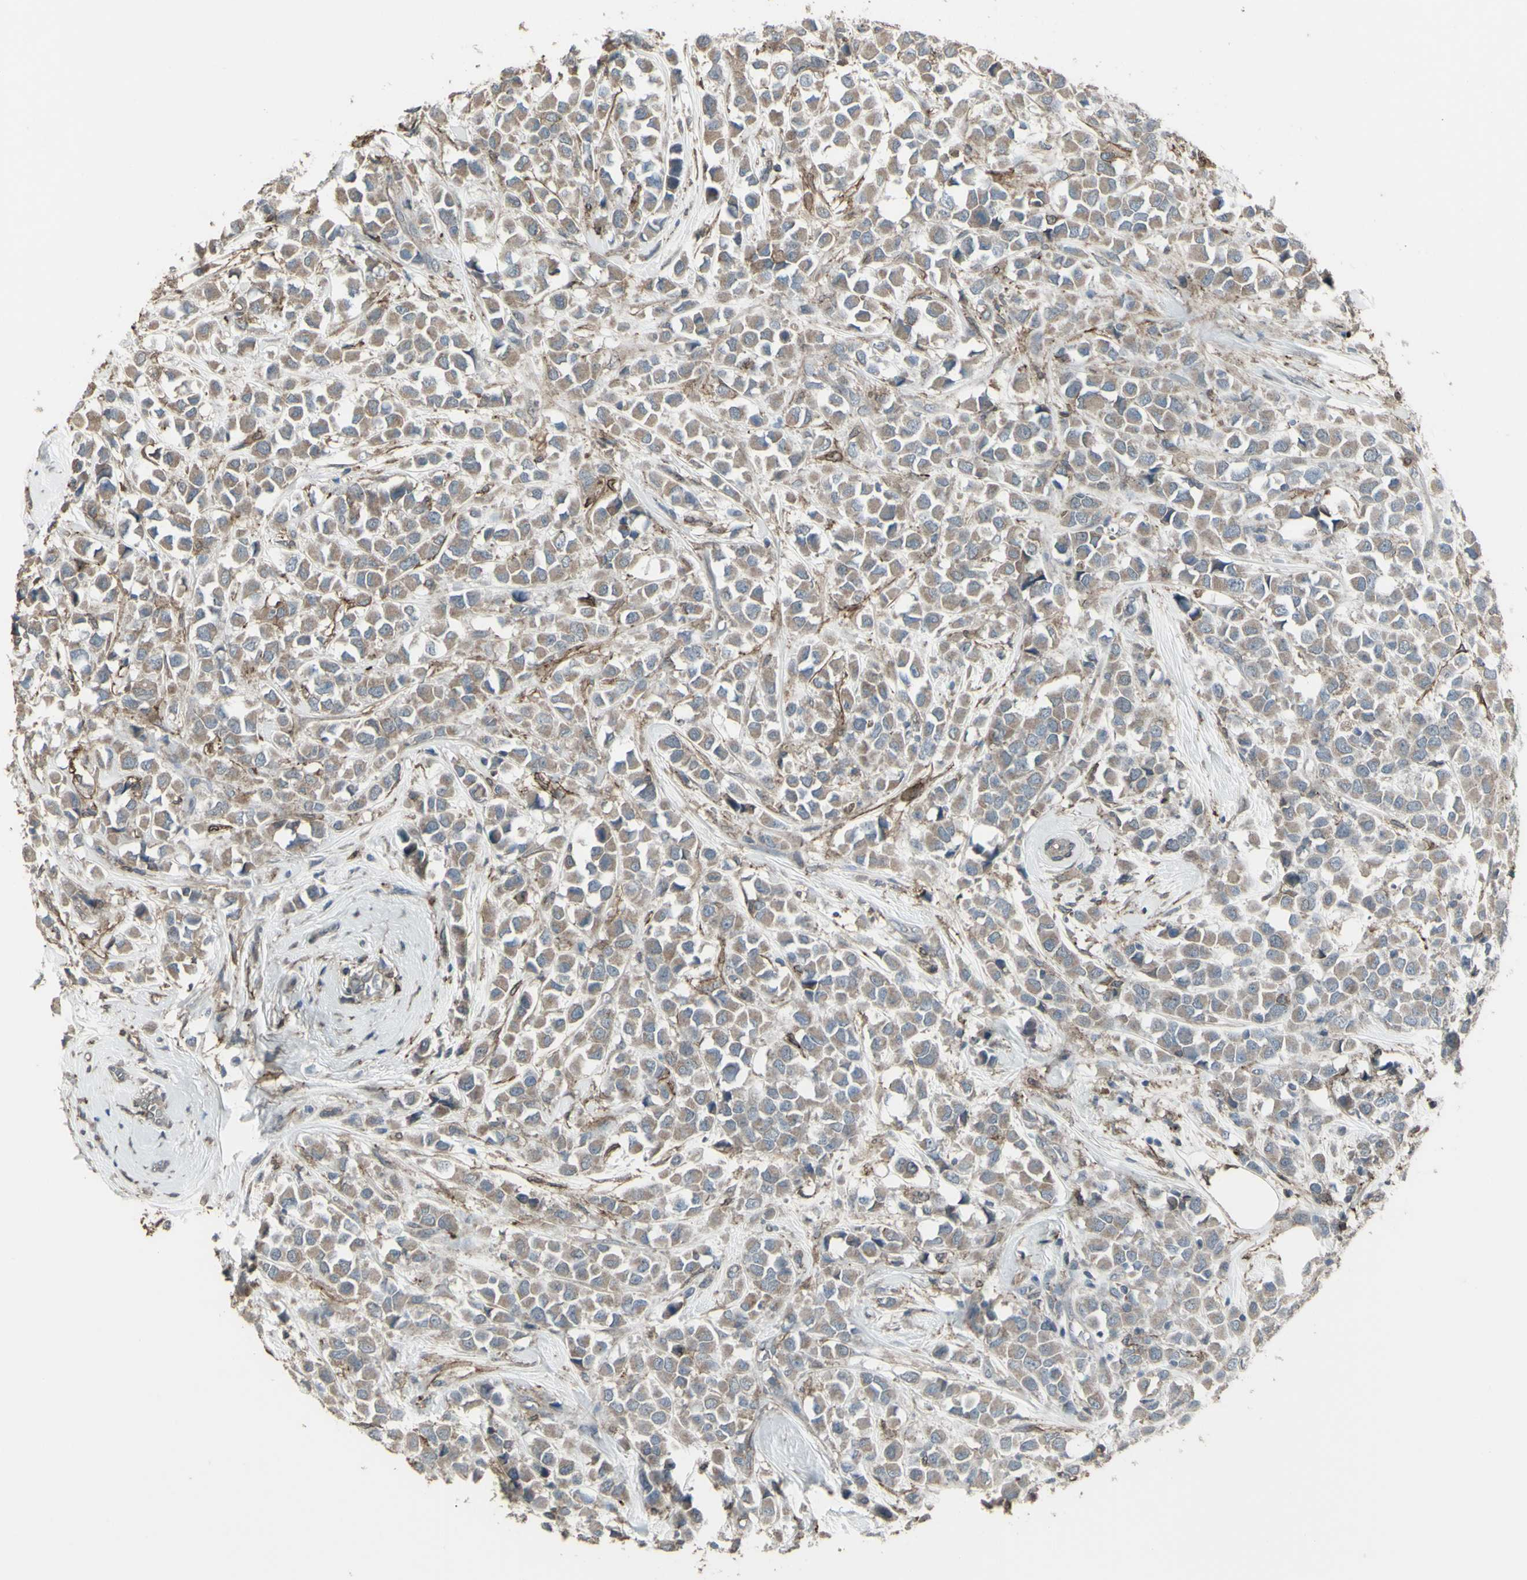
{"staining": {"intensity": "weak", "quantity": ">75%", "location": "cytoplasmic/membranous"}, "tissue": "breast cancer", "cell_type": "Tumor cells", "image_type": "cancer", "snomed": [{"axis": "morphology", "description": "Duct carcinoma"}, {"axis": "topography", "description": "Breast"}], "caption": "A photomicrograph of human breast cancer stained for a protein demonstrates weak cytoplasmic/membranous brown staining in tumor cells.", "gene": "SMO", "patient": {"sex": "female", "age": 61}}